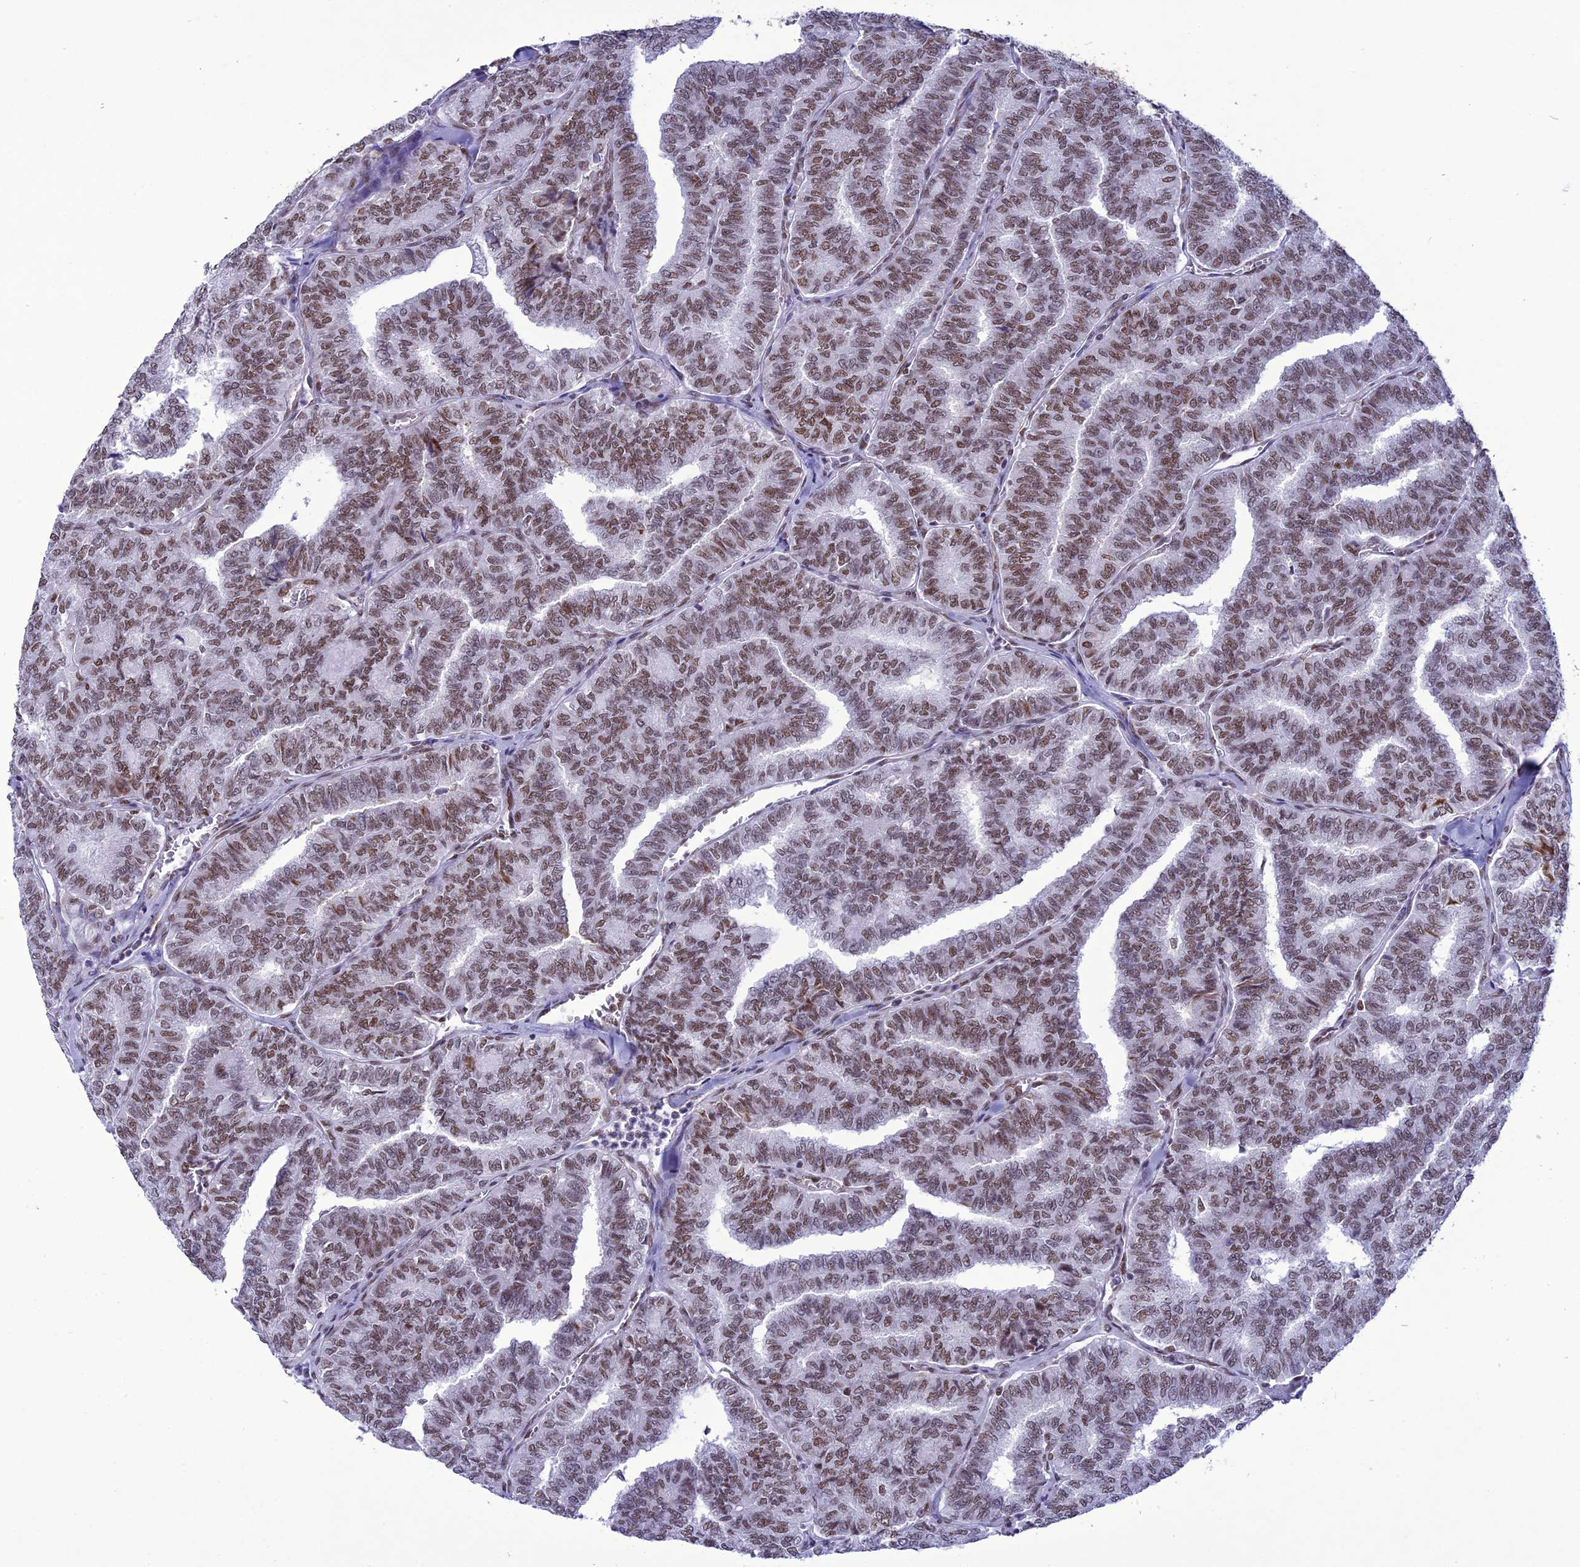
{"staining": {"intensity": "moderate", "quantity": ">75%", "location": "nuclear"}, "tissue": "thyroid cancer", "cell_type": "Tumor cells", "image_type": "cancer", "snomed": [{"axis": "morphology", "description": "Papillary adenocarcinoma, NOS"}, {"axis": "topography", "description": "Thyroid gland"}], "caption": "Immunohistochemical staining of thyroid papillary adenocarcinoma displays medium levels of moderate nuclear expression in about >75% of tumor cells.", "gene": "DDX1", "patient": {"sex": "female", "age": 35}}